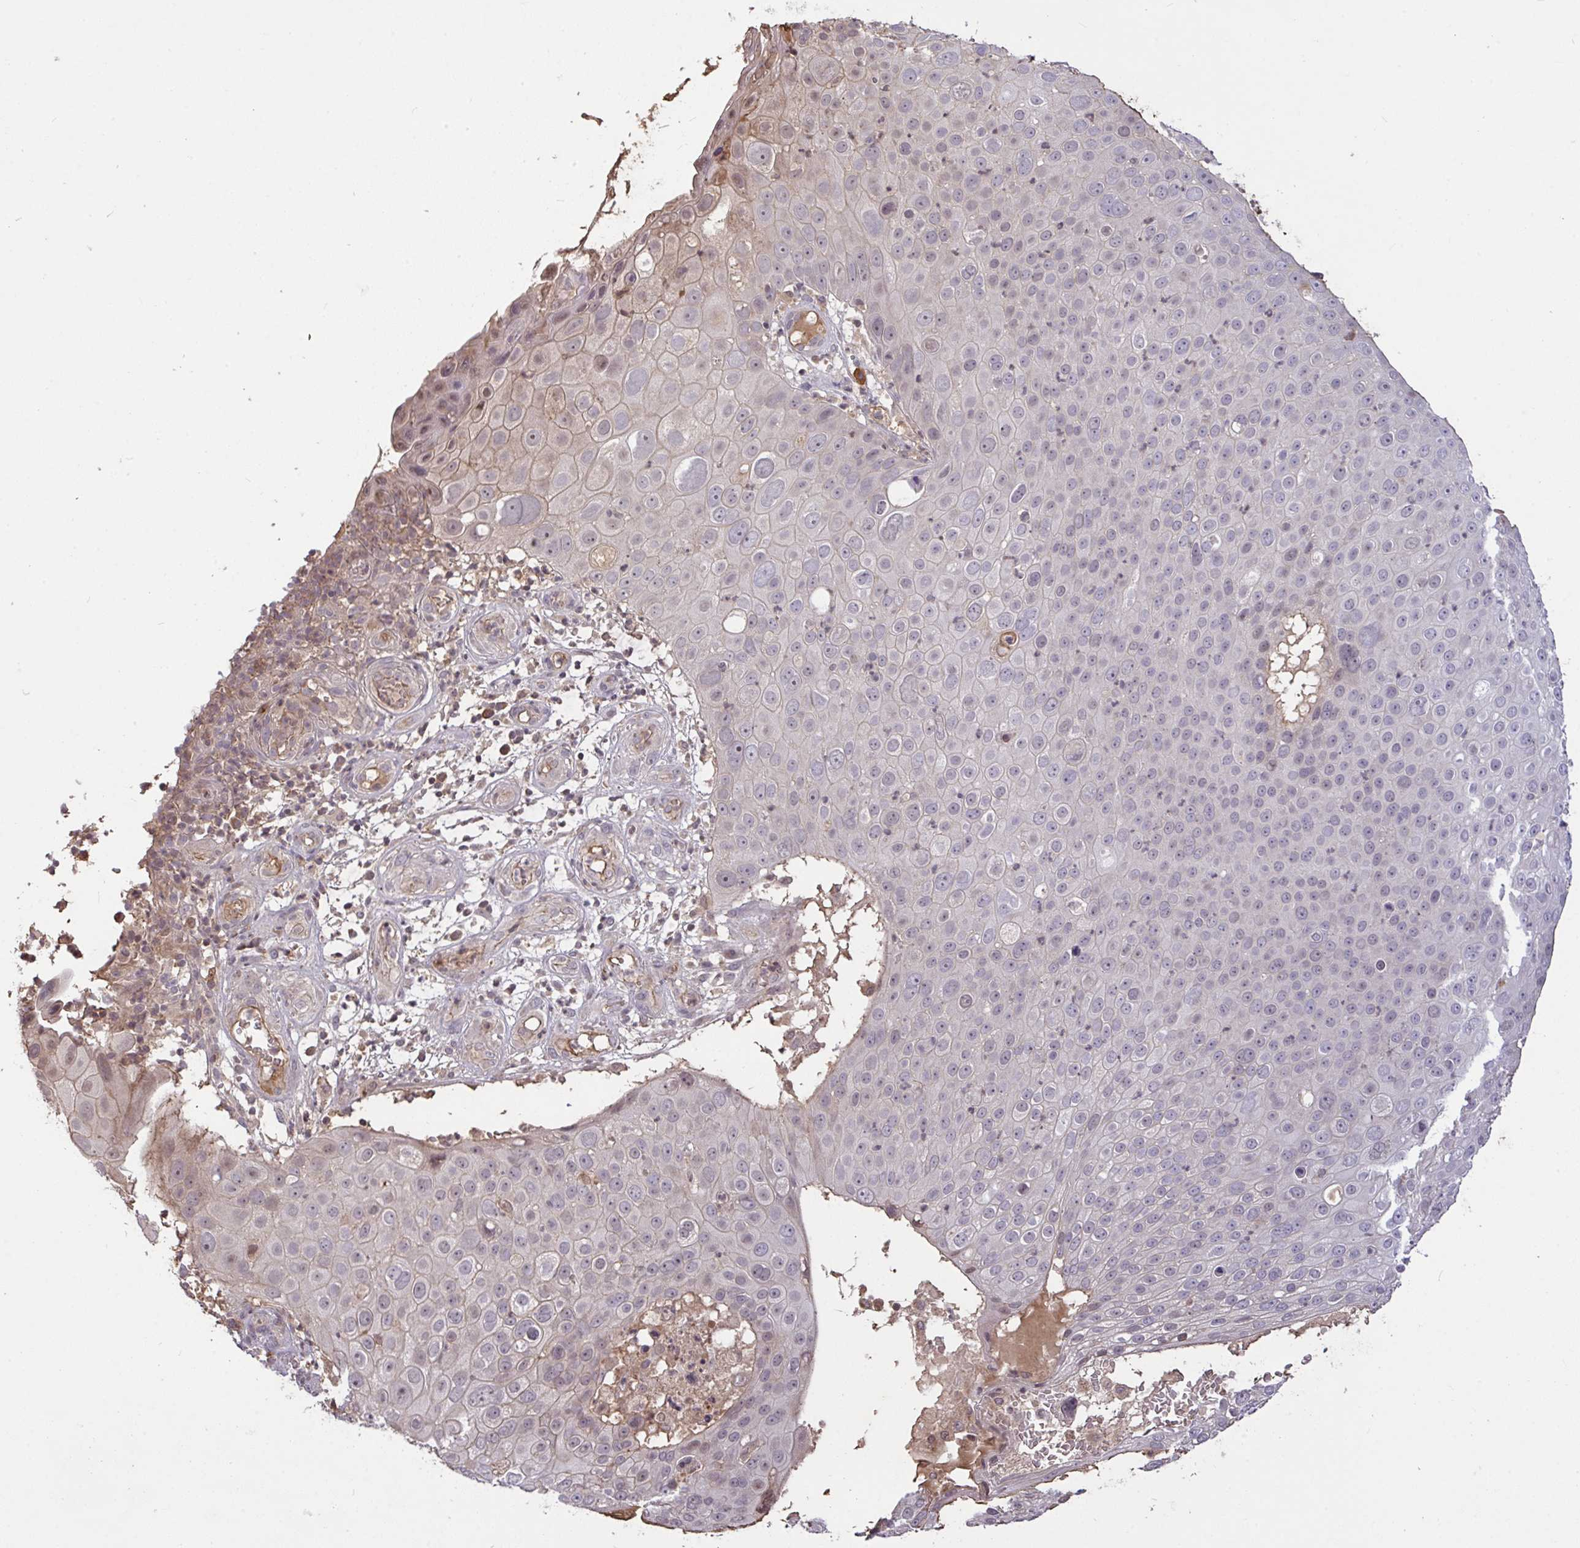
{"staining": {"intensity": "negative", "quantity": "none", "location": "none"}, "tissue": "skin cancer", "cell_type": "Tumor cells", "image_type": "cancer", "snomed": [{"axis": "morphology", "description": "Squamous cell carcinoma, NOS"}, {"axis": "topography", "description": "Skin"}], "caption": "This histopathology image is of skin squamous cell carcinoma stained with immunohistochemistry (IHC) to label a protein in brown with the nuclei are counter-stained blue. There is no positivity in tumor cells.", "gene": "FCER1A", "patient": {"sex": "male", "age": 71}}